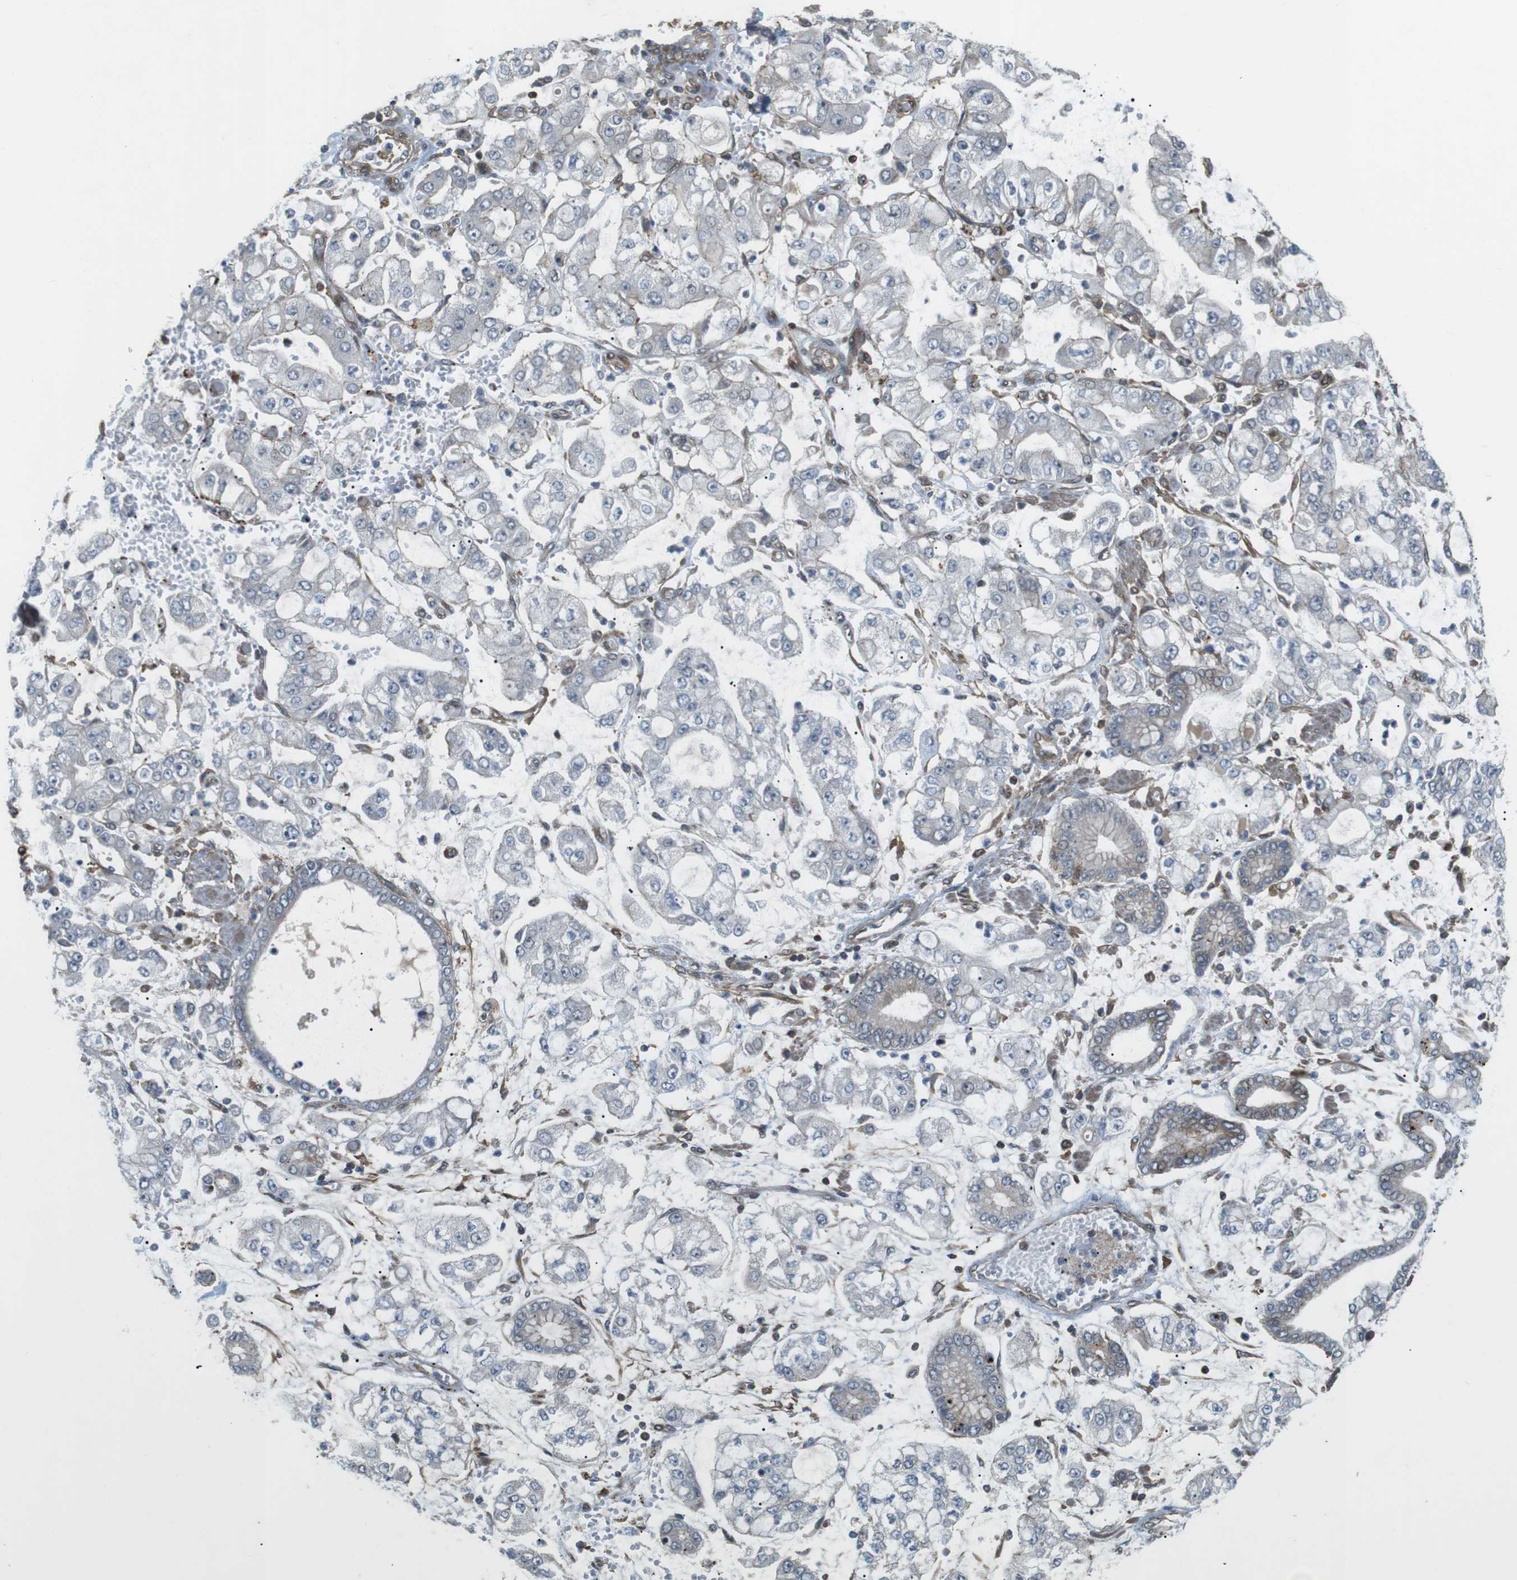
{"staining": {"intensity": "negative", "quantity": "none", "location": "none"}, "tissue": "stomach cancer", "cell_type": "Tumor cells", "image_type": "cancer", "snomed": [{"axis": "morphology", "description": "Adenocarcinoma, NOS"}, {"axis": "topography", "description": "Stomach"}], "caption": "A high-resolution image shows IHC staining of stomach cancer (adenocarcinoma), which displays no significant positivity in tumor cells.", "gene": "KANK2", "patient": {"sex": "male", "age": 76}}